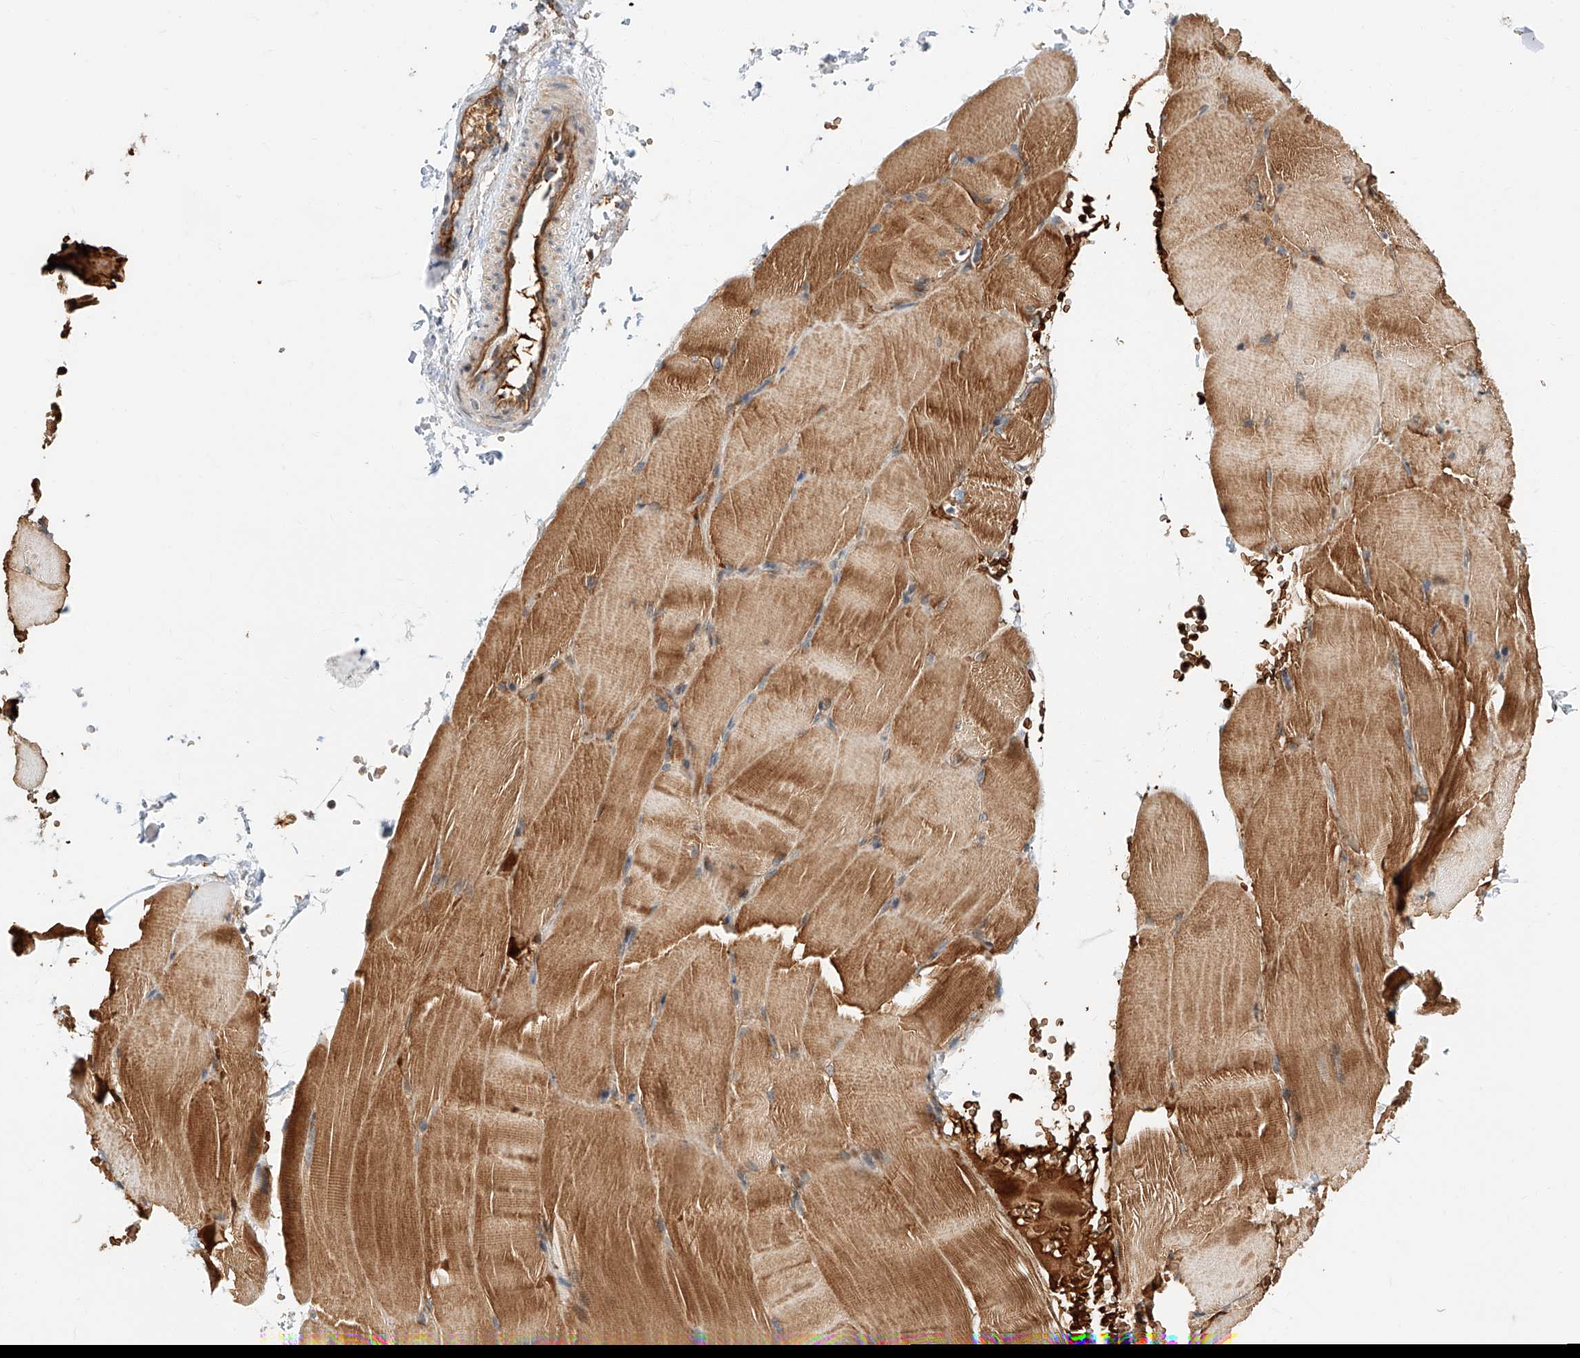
{"staining": {"intensity": "moderate", "quantity": ">75%", "location": "cytoplasmic/membranous"}, "tissue": "skeletal muscle", "cell_type": "Myocytes", "image_type": "normal", "snomed": [{"axis": "morphology", "description": "Normal tissue, NOS"}, {"axis": "topography", "description": "Skeletal muscle"}, {"axis": "topography", "description": "Parathyroid gland"}], "caption": "The immunohistochemical stain highlights moderate cytoplasmic/membranous staining in myocytes of normal skeletal muscle. (DAB (3,3'-diaminobenzidine) IHC with brightfield microscopy, high magnification).", "gene": "THTPA", "patient": {"sex": "female", "age": 37}}